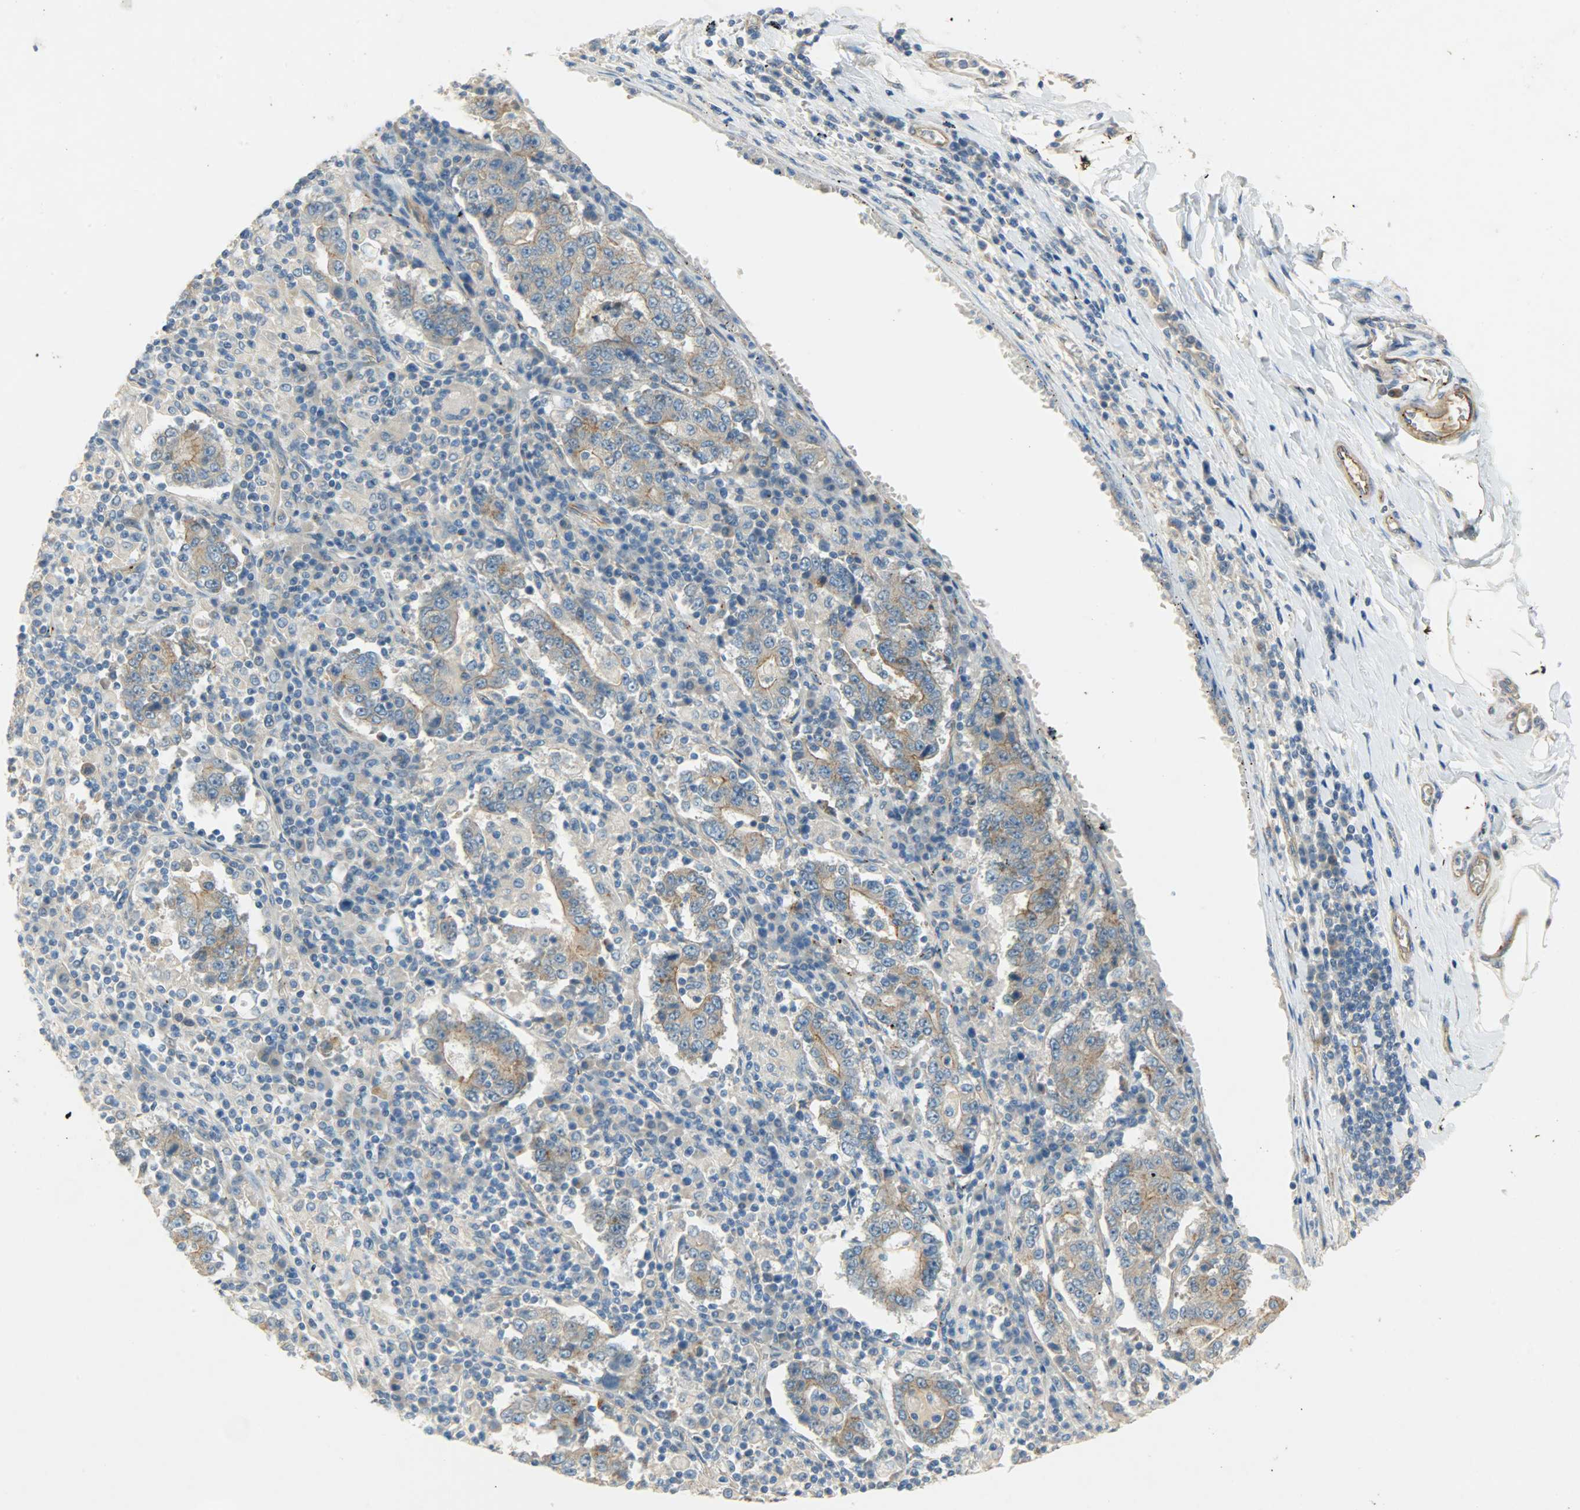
{"staining": {"intensity": "weak", "quantity": ">75%", "location": "cytoplasmic/membranous"}, "tissue": "stomach cancer", "cell_type": "Tumor cells", "image_type": "cancer", "snomed": [{"axis": "morphology", "description": "Normal tissue, NOS"}, {"axis": "morphology", "description": "Adenocarcinoma, NOS"}, {"axis": "topography", "description": "Stomach, upper"}, {"axis": "topography", "description": "Stomach"}], "caption": "Immunohistochemistry photomicrograph of human stomach adenocarcinoma stained for a protein (brown), which shows low levels of weak cytoplasmic/membranous expression in about >75% of tumor cells.", "gene": "KIAA1217", "patient": {"sex": "male", "age": 59}}